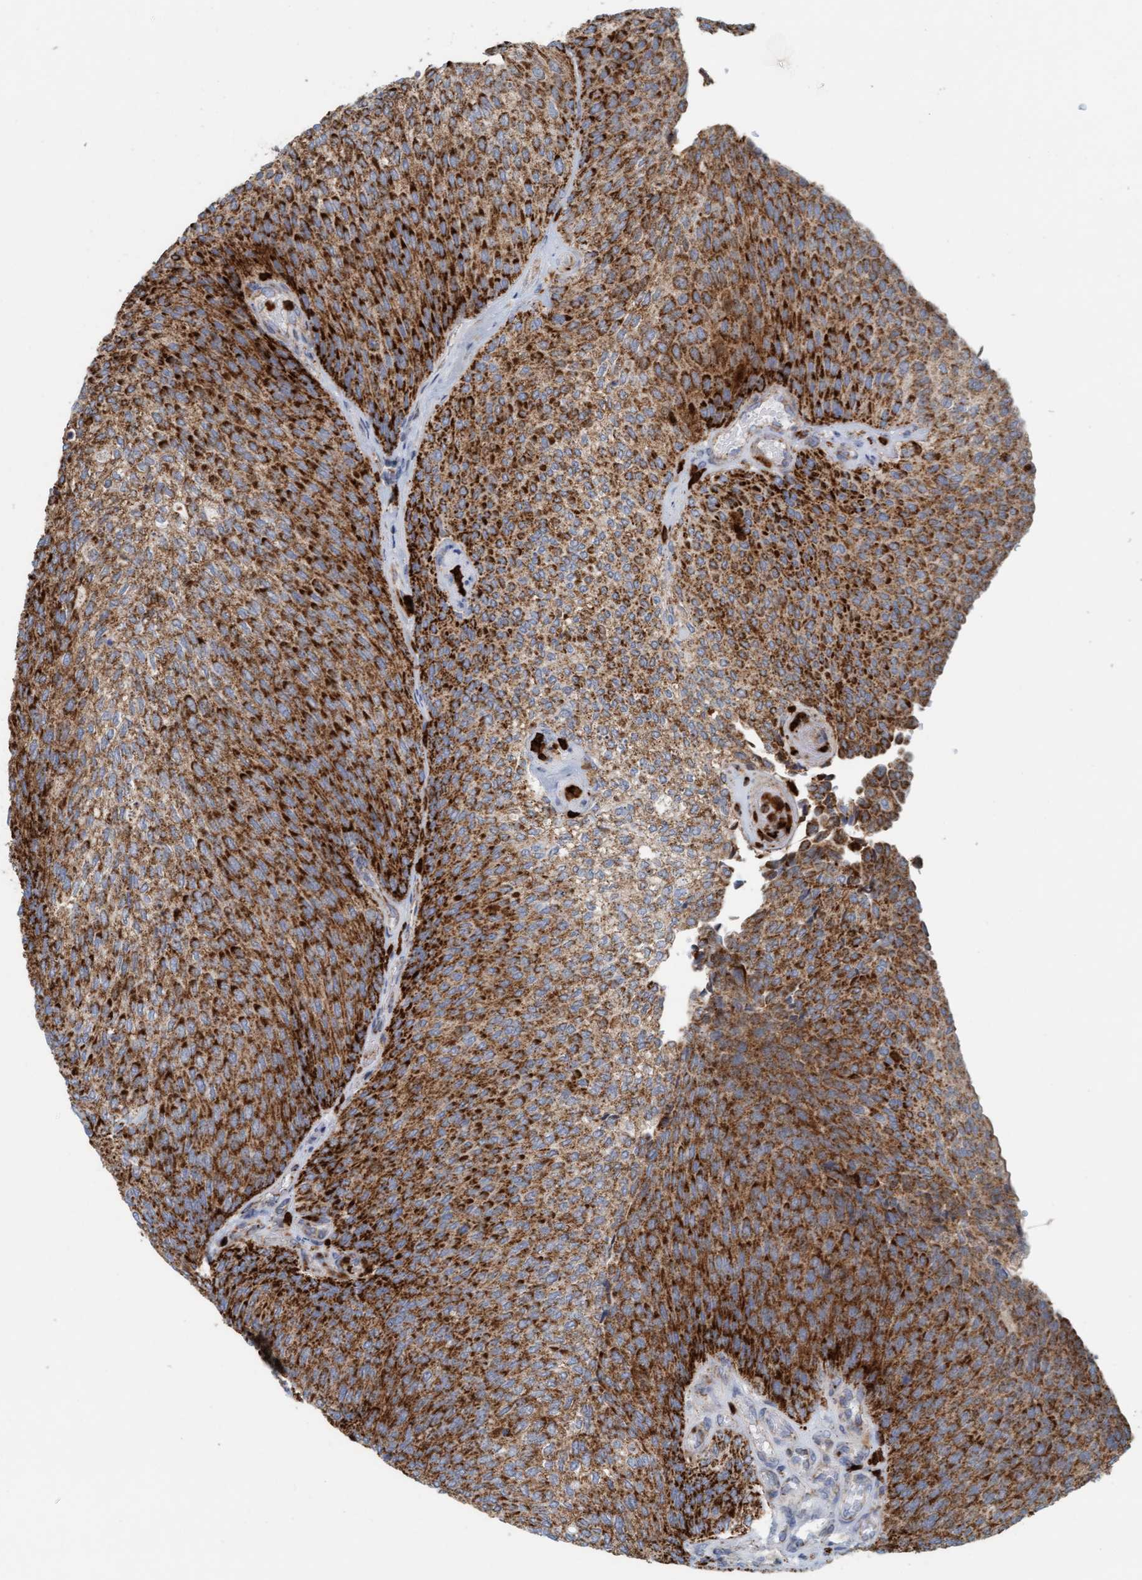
{"staining": {"intensity": "strong", "quantity": ">75%", "location": "cytoplasmic/membranous"}, "tissue": "urothelial cancer", "cell_type": "Tumor cells", "image_type": "cancer", "snomed": [{"axis": "morphology", "description": "Urothelial carcinoma, Low grade"}, {"axis": "topography", "description": "Urinary bladder"}], "caption": "Protein expression analysis of urothelial carcinoma (low-grade) demonstrates strong cytoplasmic/membranous expression in about >75% of tumor cells.", "gene": "B9D1", "patient": {"sex": "female", "age": 79}}